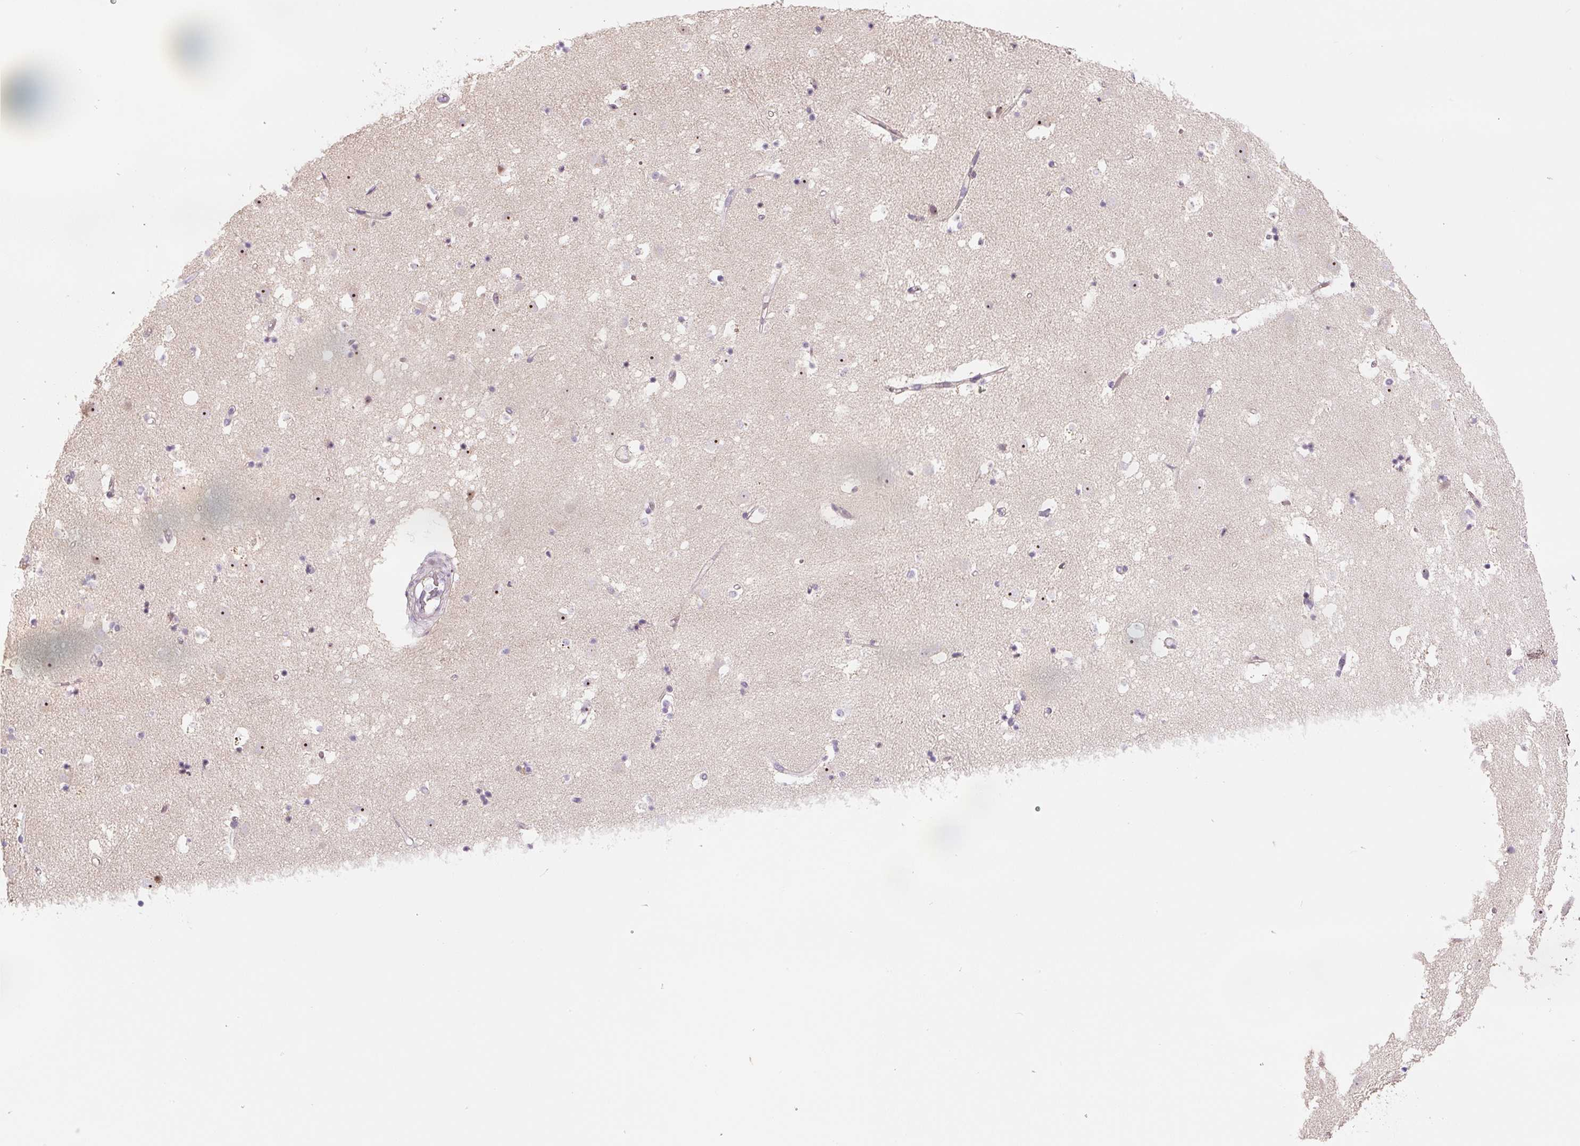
{"staining": {"intensity": "weak", "quantity": "<25%", "location": "nuclear"}, "tissue": "caudate", "cell_type": "Glial cells", "image_type": "normal", "snomed": [{"axis": "morphology", "description": "Normal tissue, NOS"}, {"axis": "topography", "description": "Lateral ventricle wall"}], "caption": "Histopathology image shows no protein expression in glial cells of normal caudate.", "gene": "PWWP3B", "patient": {"sex": "male", "age": 58}}